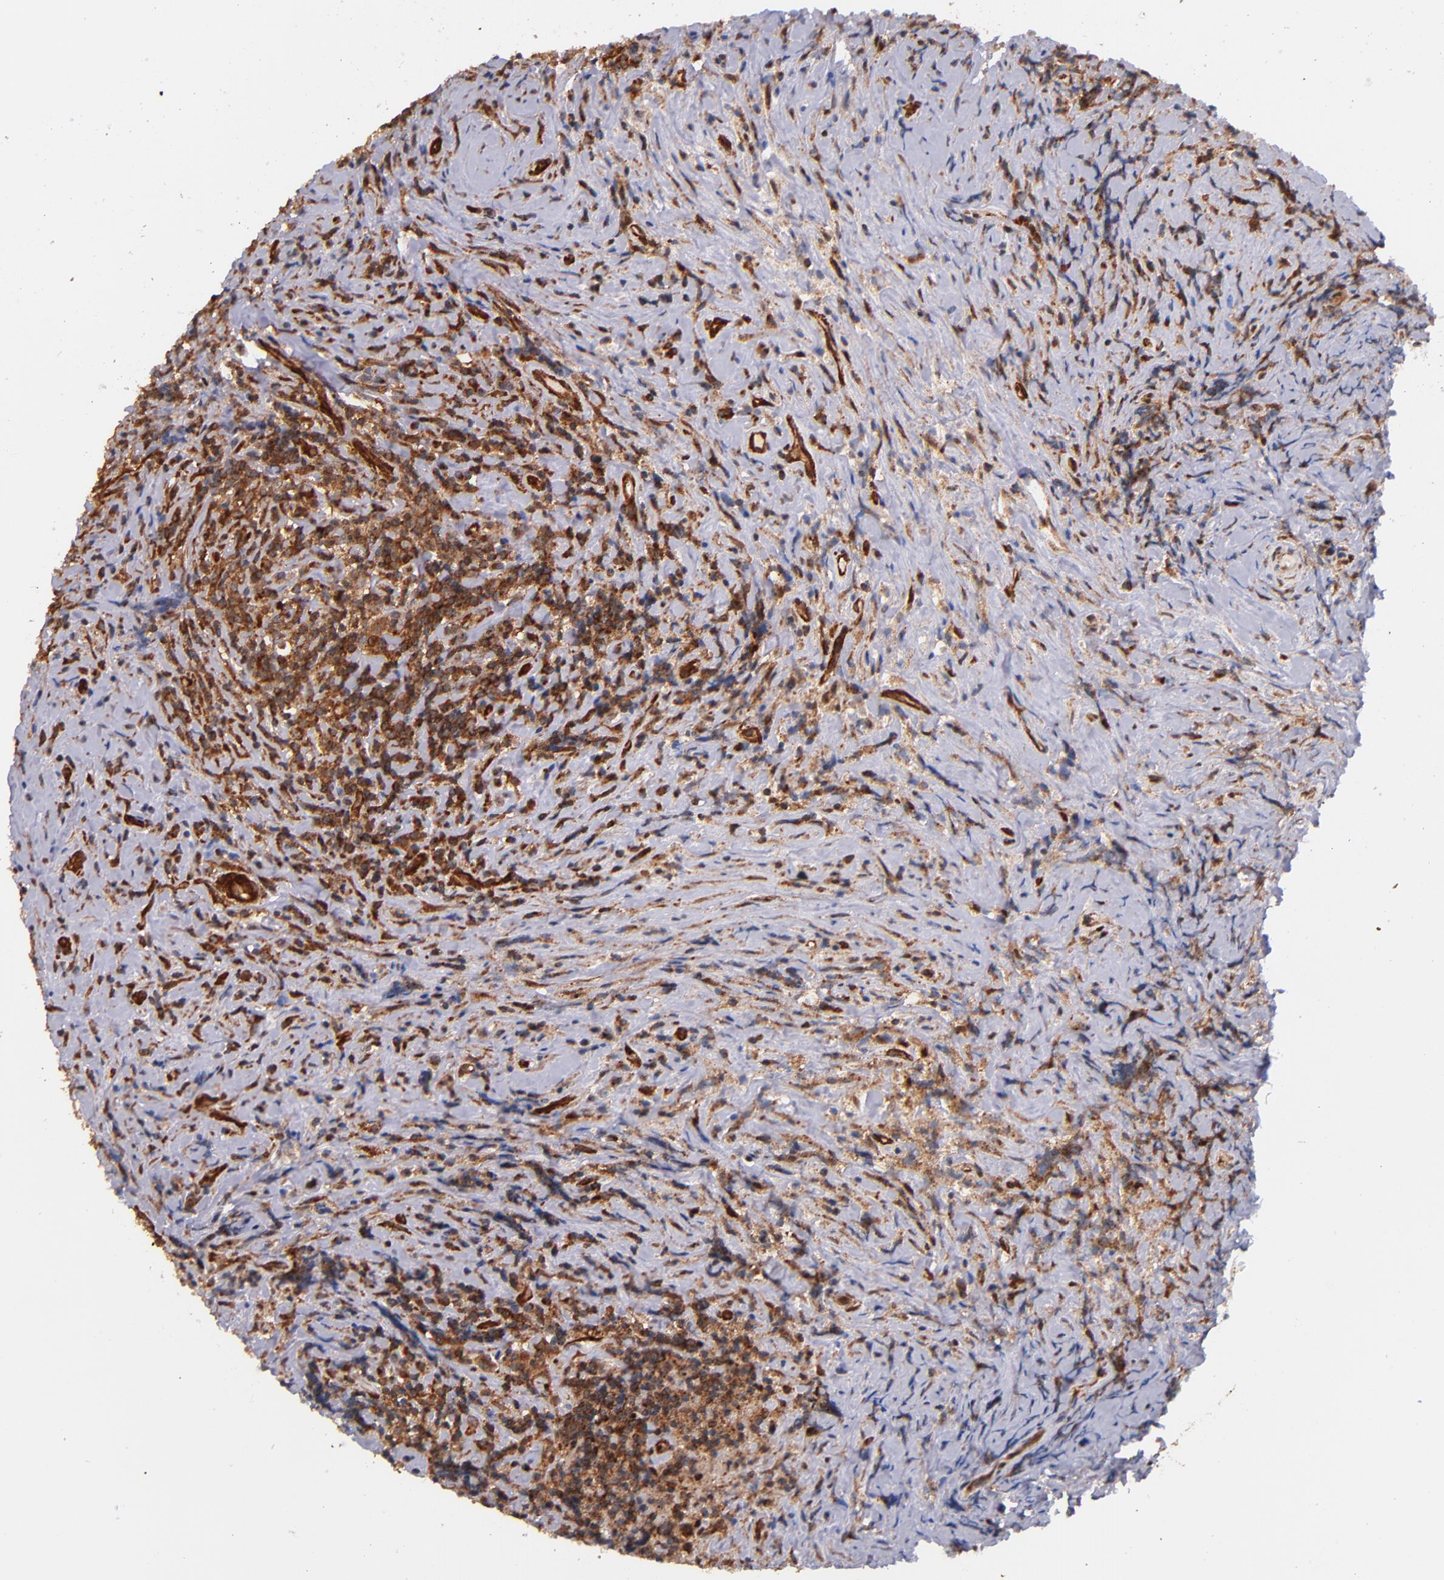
{"staining": {"intensity": "strong", "quantity": ">75%", "location": "cytoplasmic/membranous"}, "tissue": "lymphoma", "cell_type": "Tumor cells", "image_type": "cancer", "snomed": [{"axis": "morphology", "description": "Hodgkin's disease, NOS"}, {"axis": "topography", "description": "Lymph node"}], "caption": "Protein staining of Hodgkin's disease tissue reveals strong cytoplasmic/membranous staining in approximately >75% of tumor cells.", "gene": "STX8", "patient": {"sex": "female", "age": 25}}